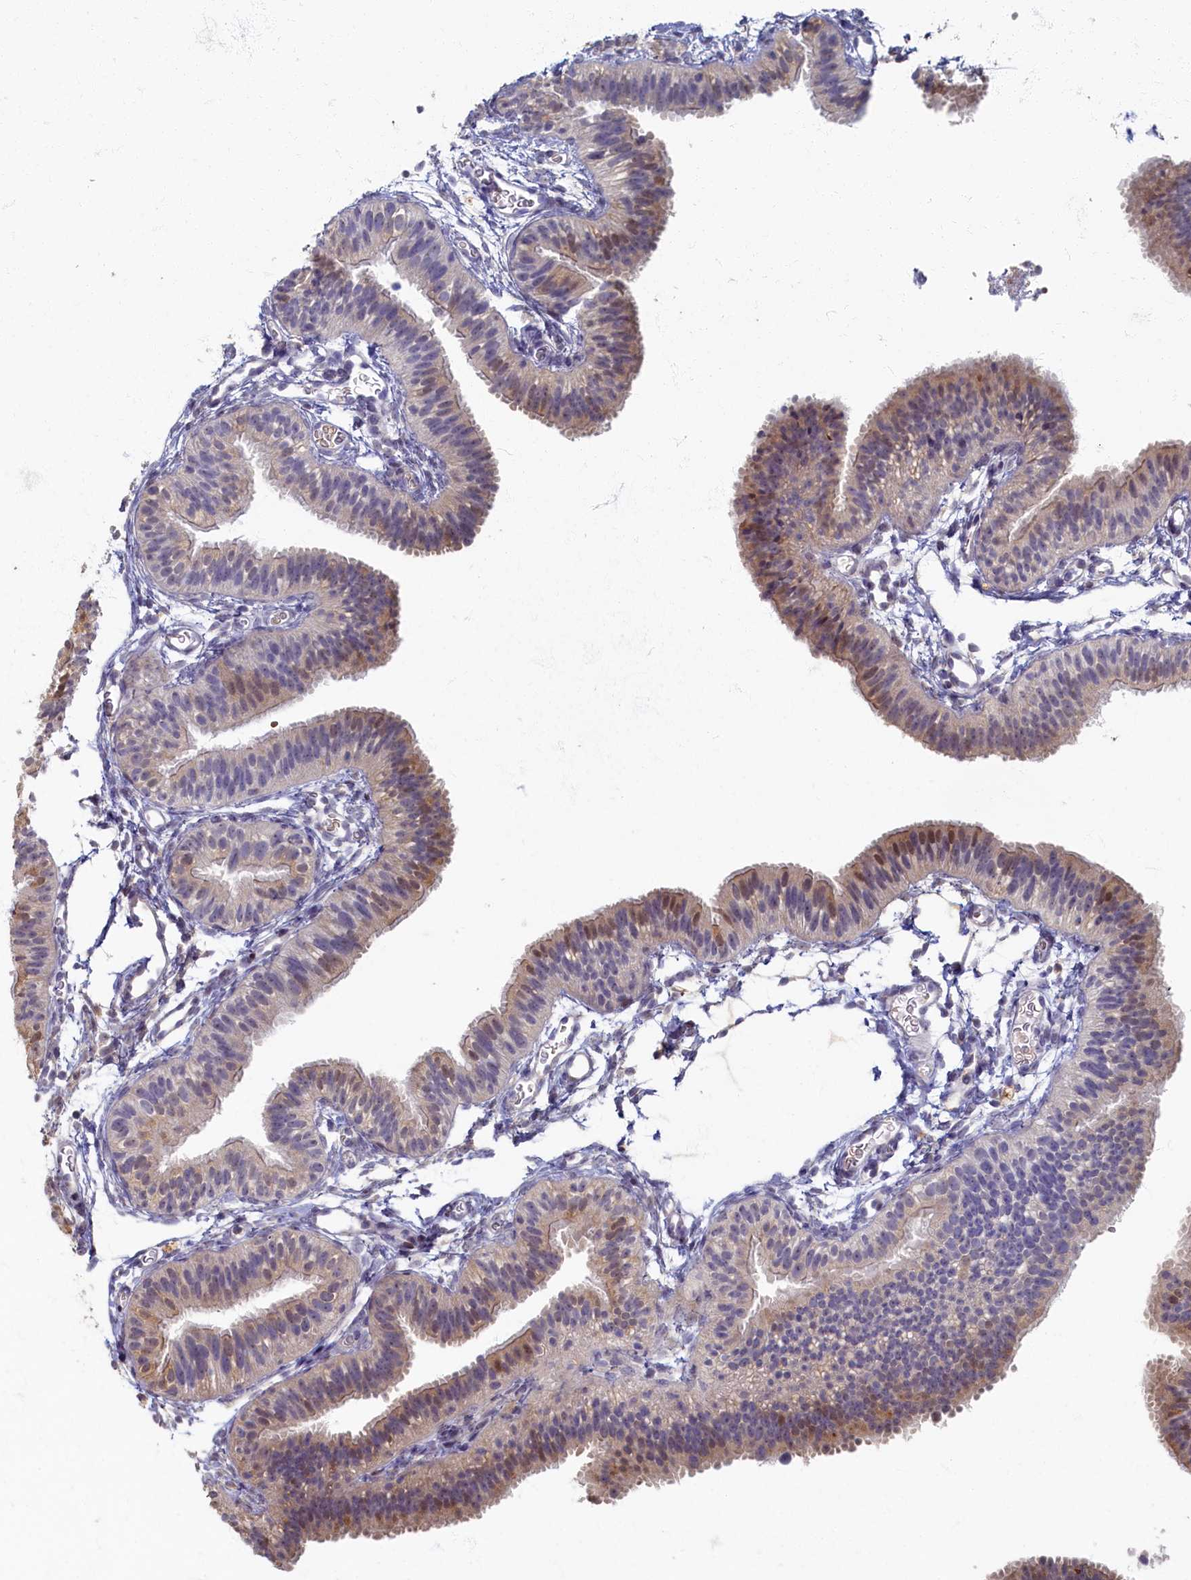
{"staining": {"intensity": "moderate", "quantity": "25%-75%", "location": "cytoplasmic/membranous,nuclear"}, "tissue": "fallopian tube", "cell_type": "Glandular cells", "image_type": "normal", "snomed": [{"axis": "morphology", "description": "Normal tissue, NOS"}, {"axis": "topography", "description": "Fallopian tube"}], "caption": "This micrograph demonstrates immunohistochemistry (IHC) staining of normal fallopian tube, with medium moderate cytoplasmic/membranous,nuclear staining in about 25%-75% of glandular cells.", "gene": "HUNK", "patient": {"sex": "female", "age": 35}}